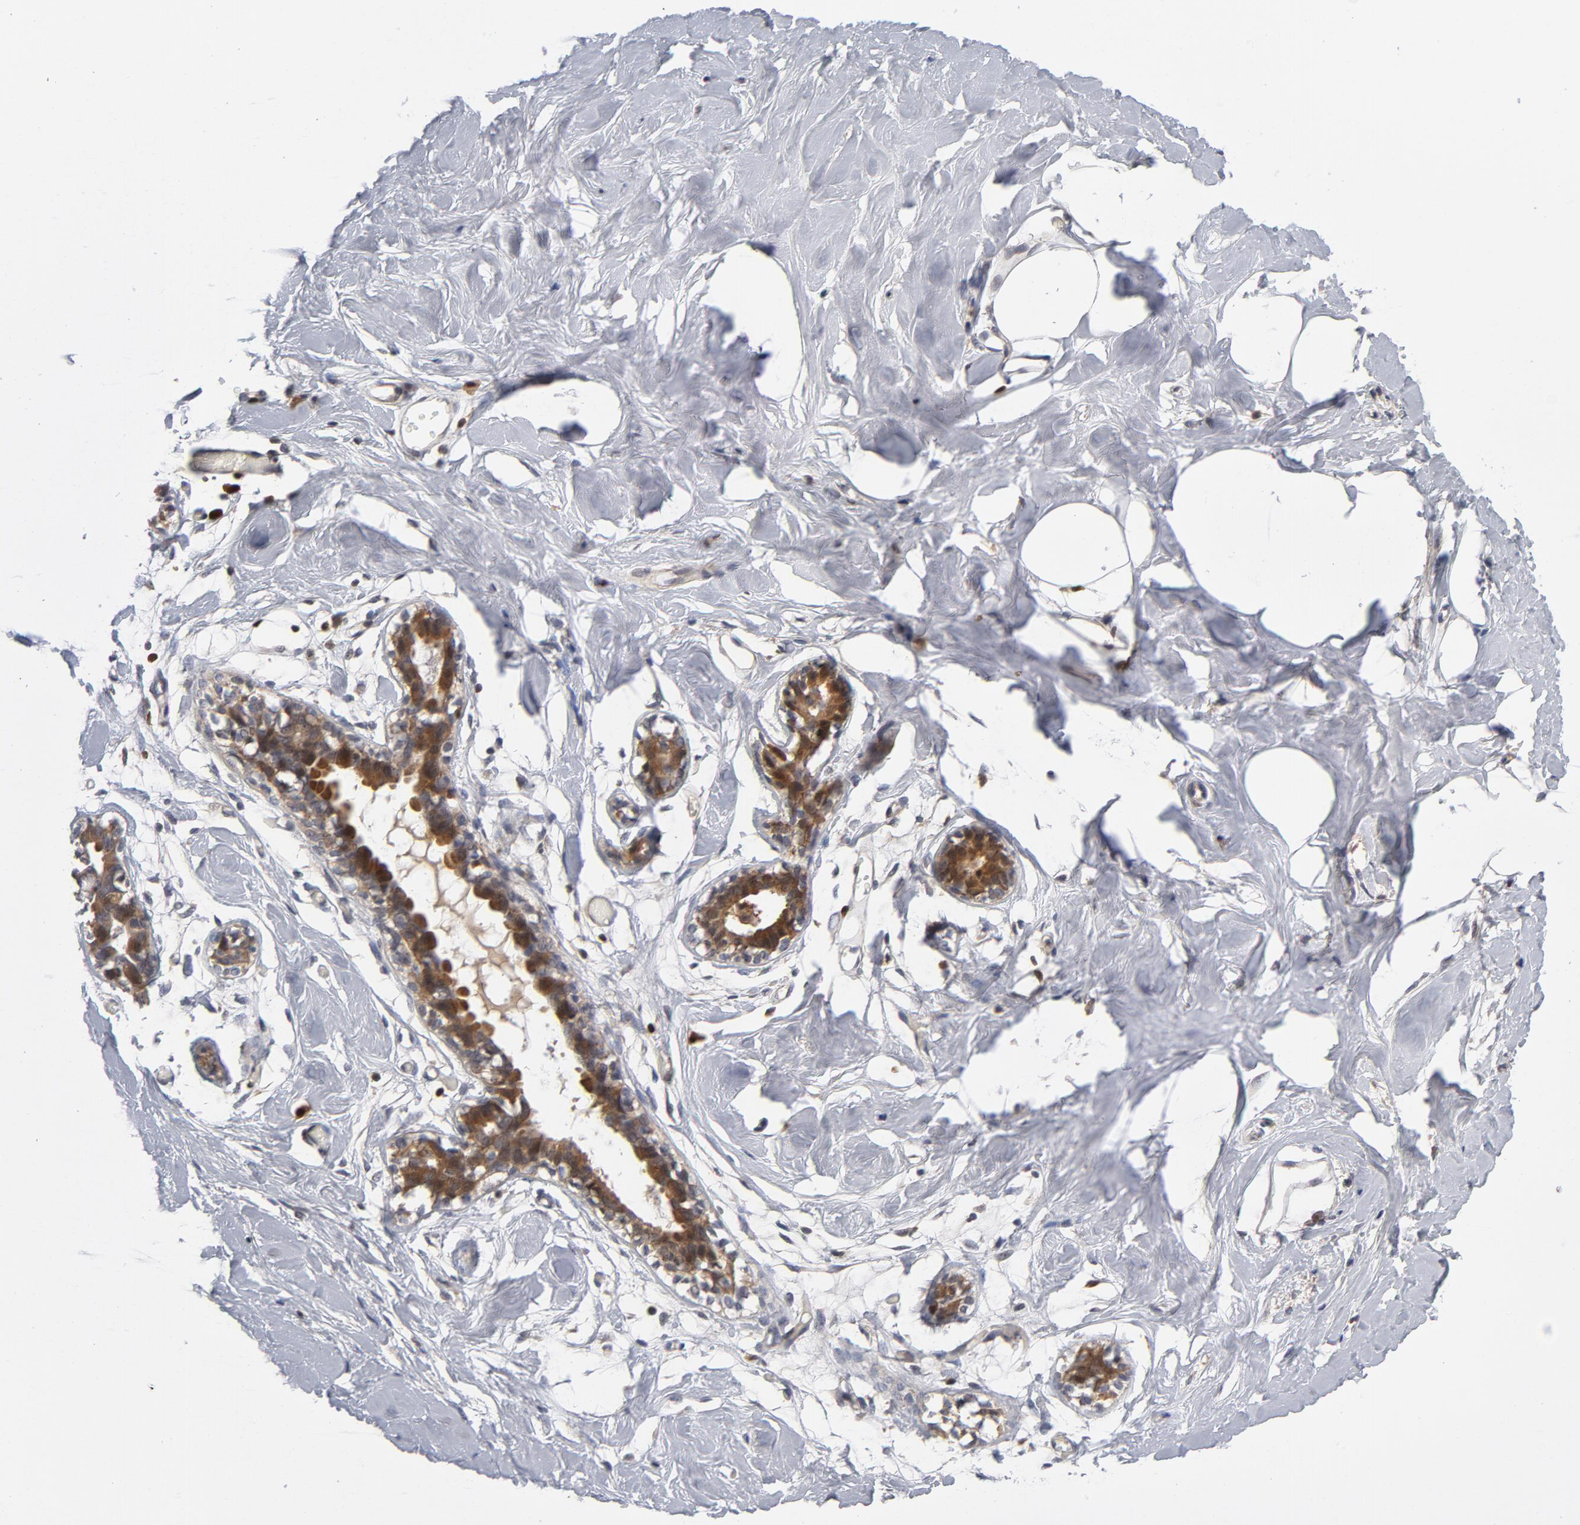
{"staining": {"intensity": "negative", "quantity": "none", "location": "none"}, "tissue": "breast", "cell_type": "Adipocytes", "image_type": "normal", "snomed": [{"axis": "morphology", "description": "Normal tissue, NOS"}, {"axis": "topography", "description": "Breast"}, {"axis": "topography", "description": "Adipose tissue"}], "caption": "Human breast stained for a protein using immunohistochemistry demonstrates no positivity in adipocytes.", "gene": "TRADD", "patient": {"sex": "female", "age": 25}}